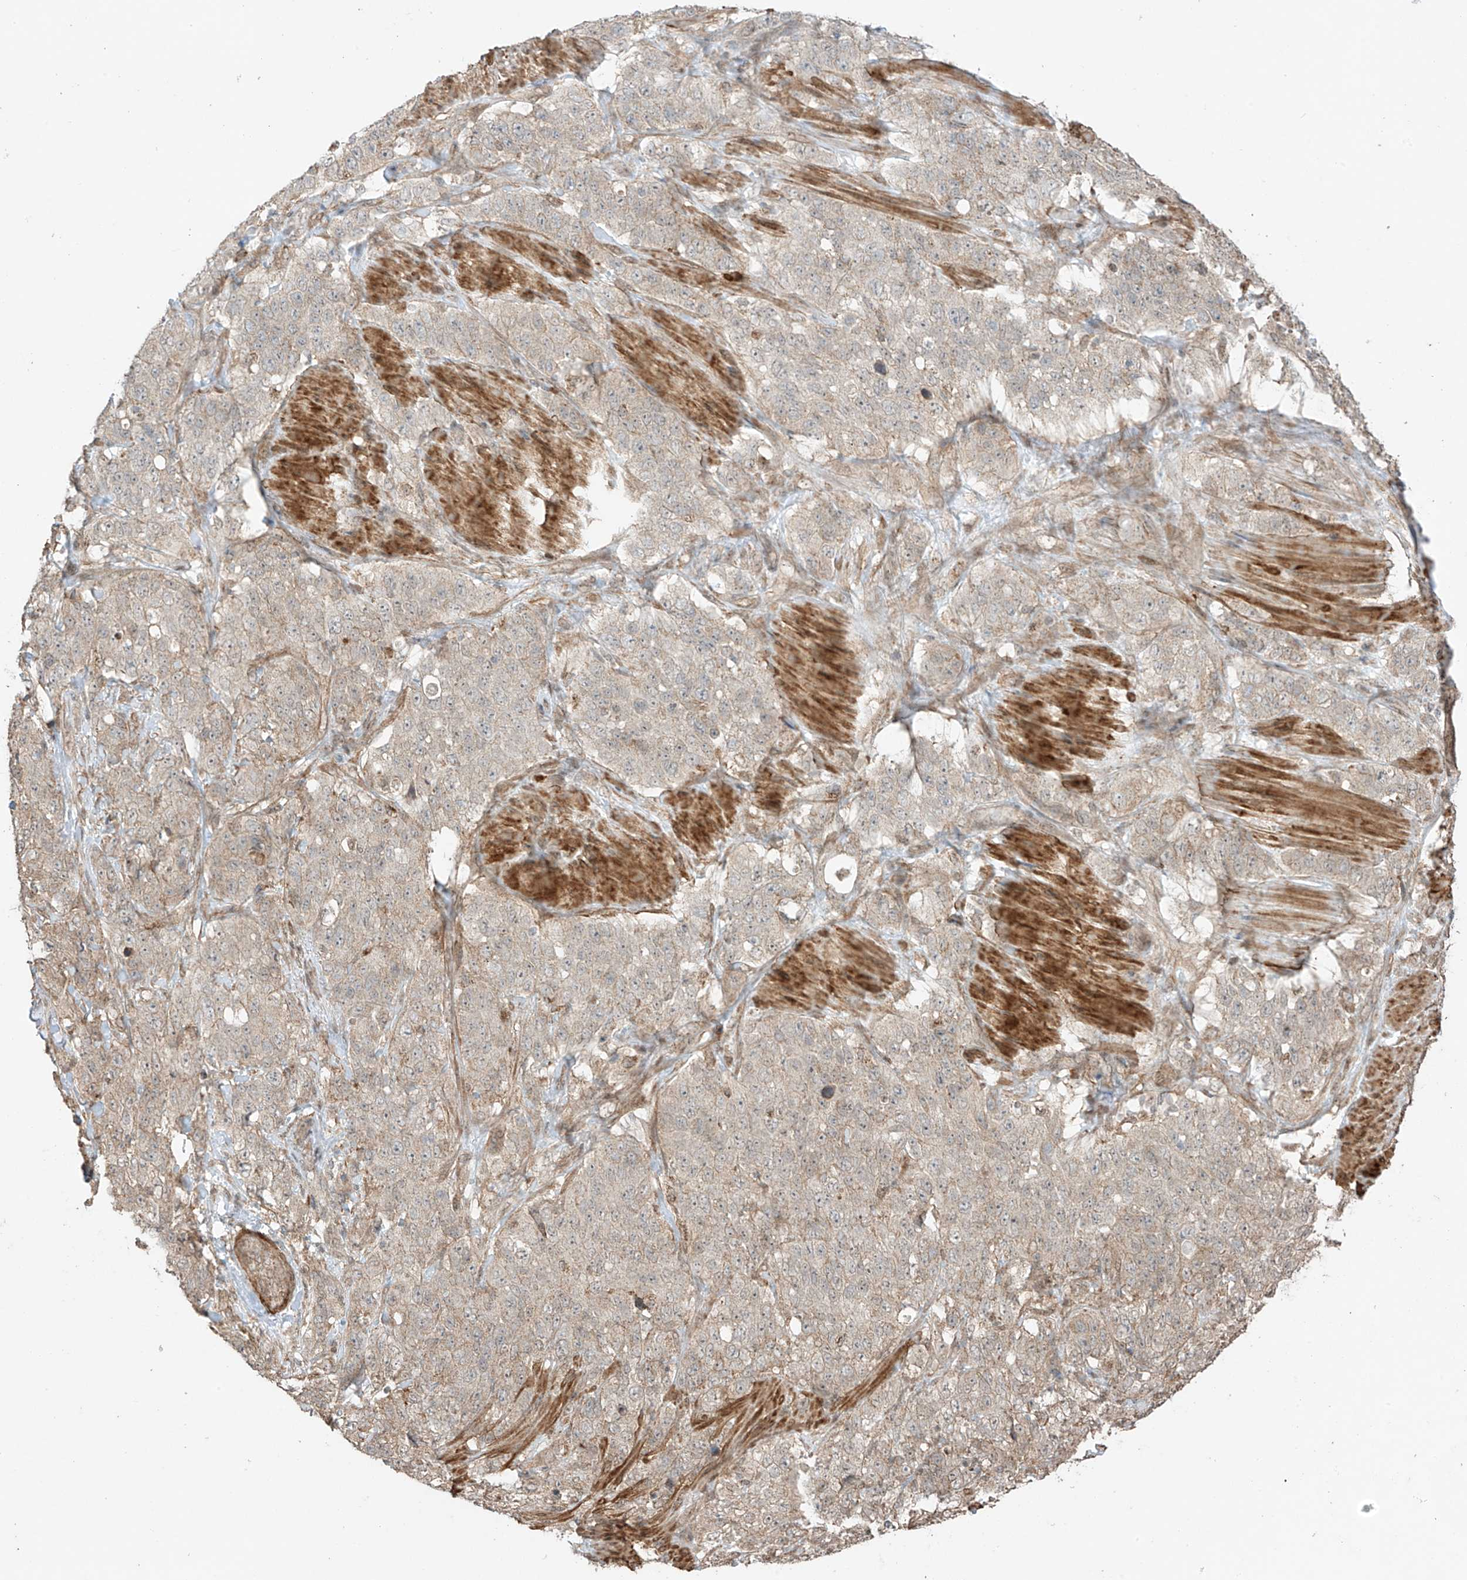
{"staining": {"intensity": "weak", "quantity": "25%-75%", "location": "cytoplasmic/membranous"}, "tissue": "stomach cancer", "cell_type": "Tumor cells", "image_type": "cancer", "snomed": [{"axis": "morphology", "description": "Adenocarcinoma, NOS"}, {"axis": "topography", "description": "Stomach"}], "caption": "Stomach cancer (adenocarcinoma) stained for a protein (brown) exhibits weak cytoplasmic/membranous positive staining in approximately 25%-75% of tumor cells.", "gene": "ABCD1", "patient": {"sex": "male", "age": 48}}